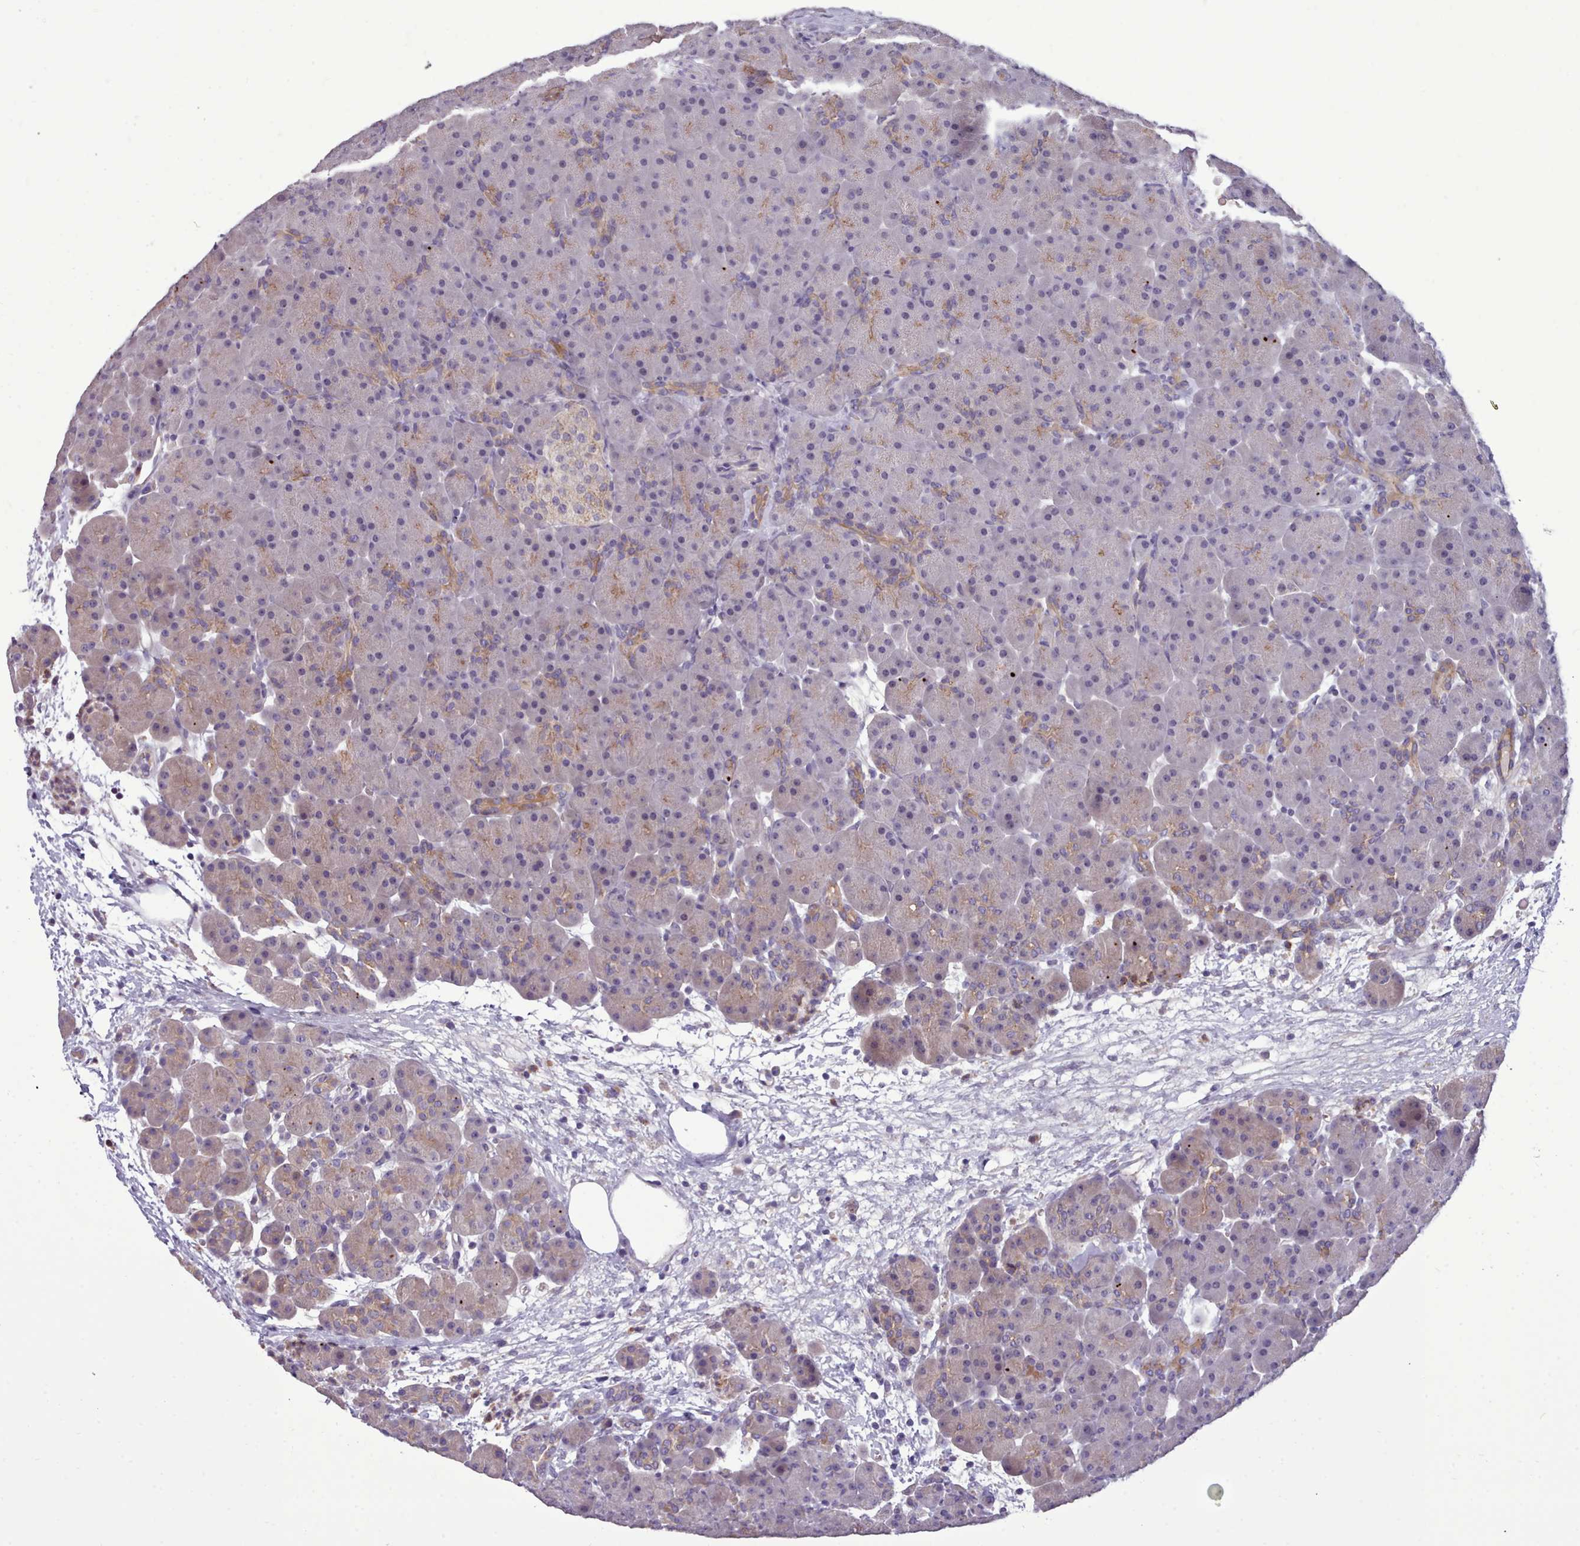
{"staining": {"intensity": "weak", "quantity": "25%-75%", "location": "cytoplasmic/membranous"}, "tissue": "pancreas", "cell_type": "Exocrine glandular cells", "image_type": "normal", "snomed": [{"axis": "morphology", "description": "Normal tissue, NOS"}, {"axis": "topography", "description": "Pancreas"}], "caption": "Weak cytoplasmic/membranous protein staining is identified in approximately 25%-75% of exocrine glandular cells in pancreas. The staining was performed using DAB to visualize the protein expression in brown, while the nuclei were stained in blue with hematoxylin (Magnification: 20x).", "gene": "KCTD16", "patient": {"sex": "male", "age": 66}}